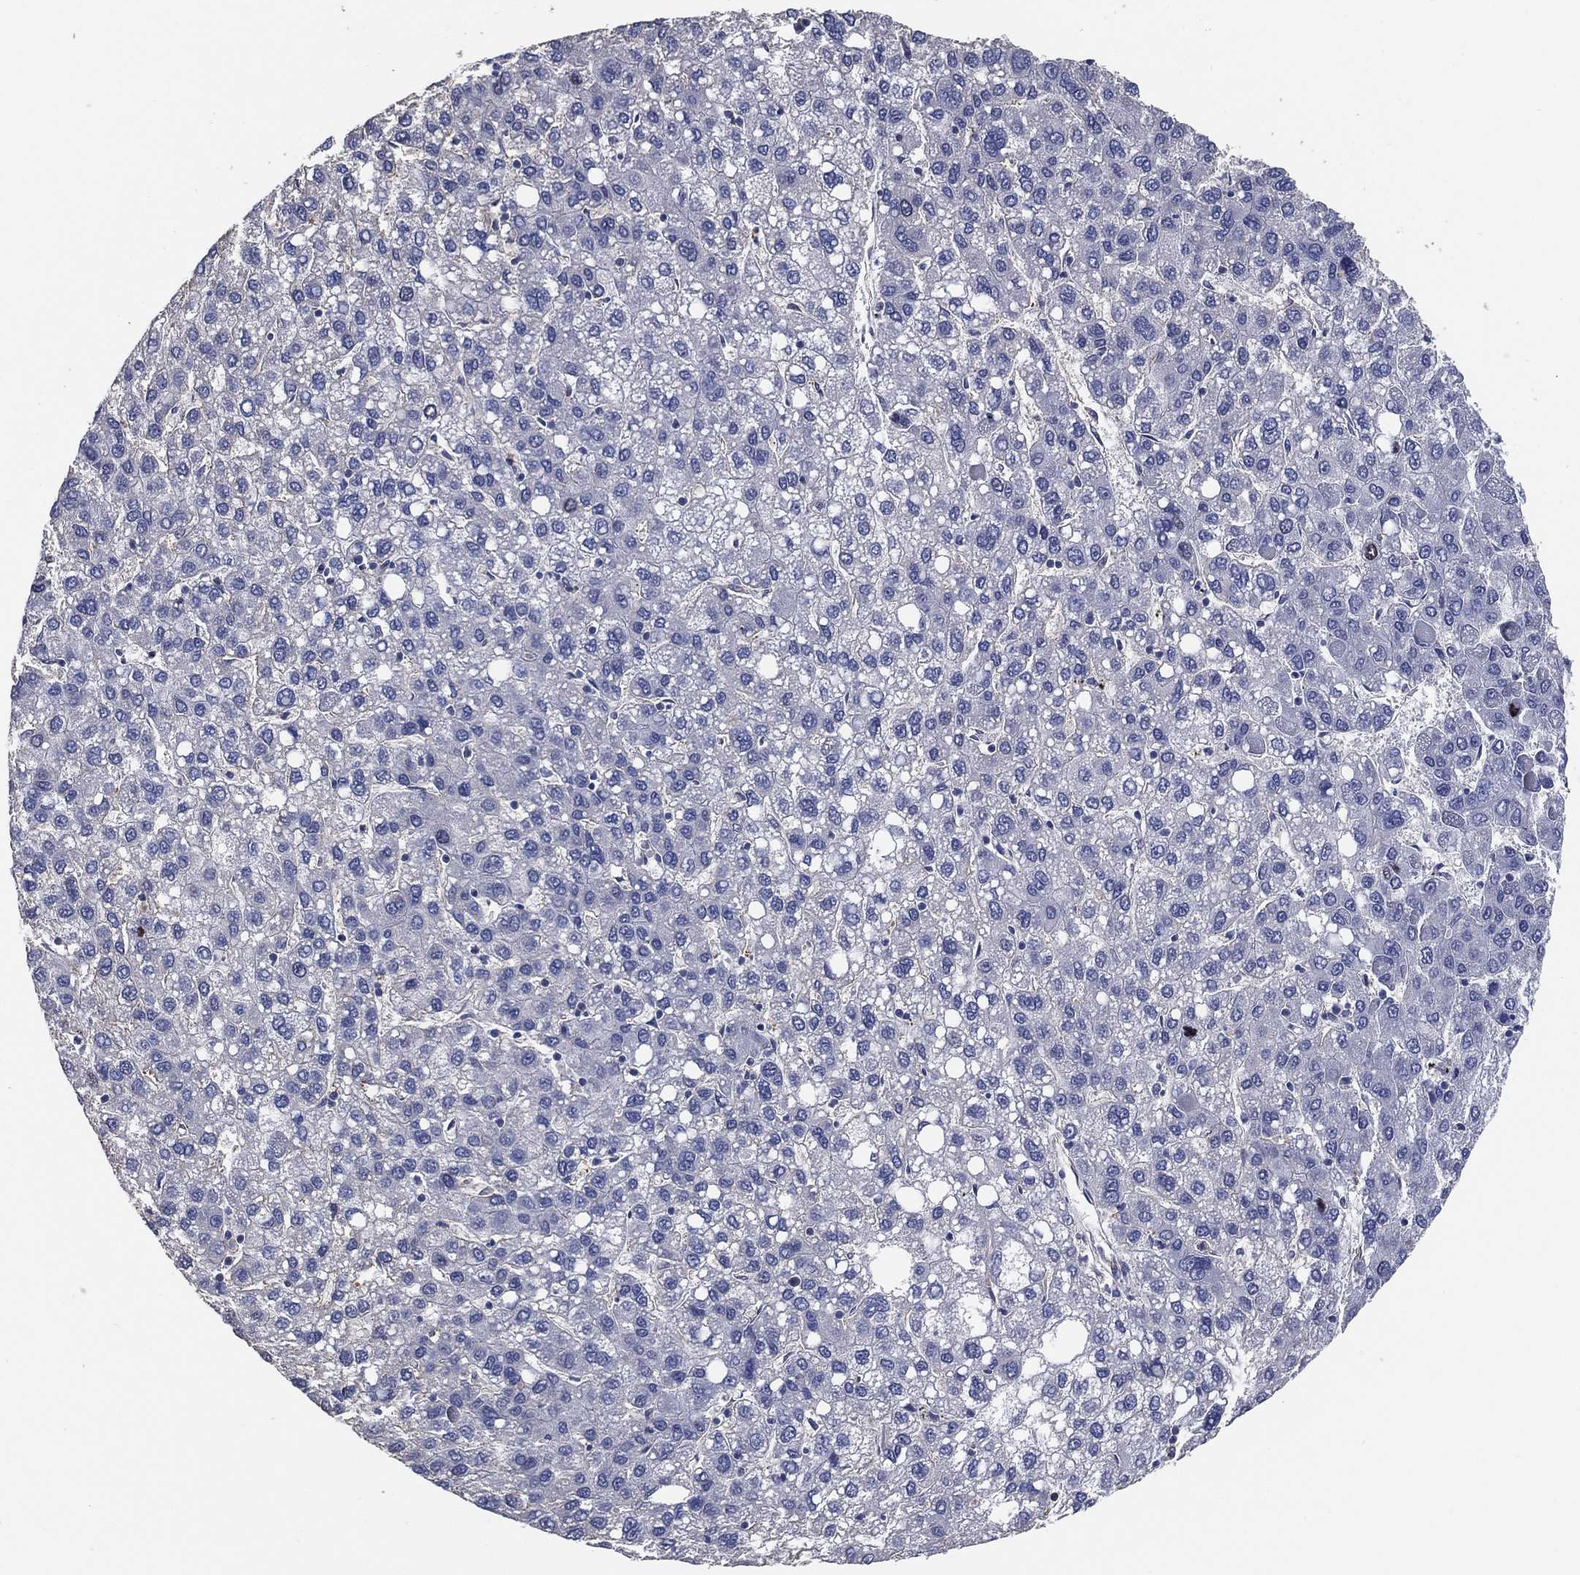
{"staining": {"intensity": "negative", "quantity": "none", "location": "none"}, "tissue": "liver cancer", "cell_type": "Tumor cells", "image_type": "cancer", "snomed": [{"axis": "morphology", "description": "Carcinoma, Hepatocellular, NOS"}, {"axis": "topography", "description": "Liver"}], "caption": "This is an immunohistochemistry micrograph of liver cancer. There is no expression in tumor cells.", "gene": "KLK5", "patient": {"sex": "female", "age": 82}}